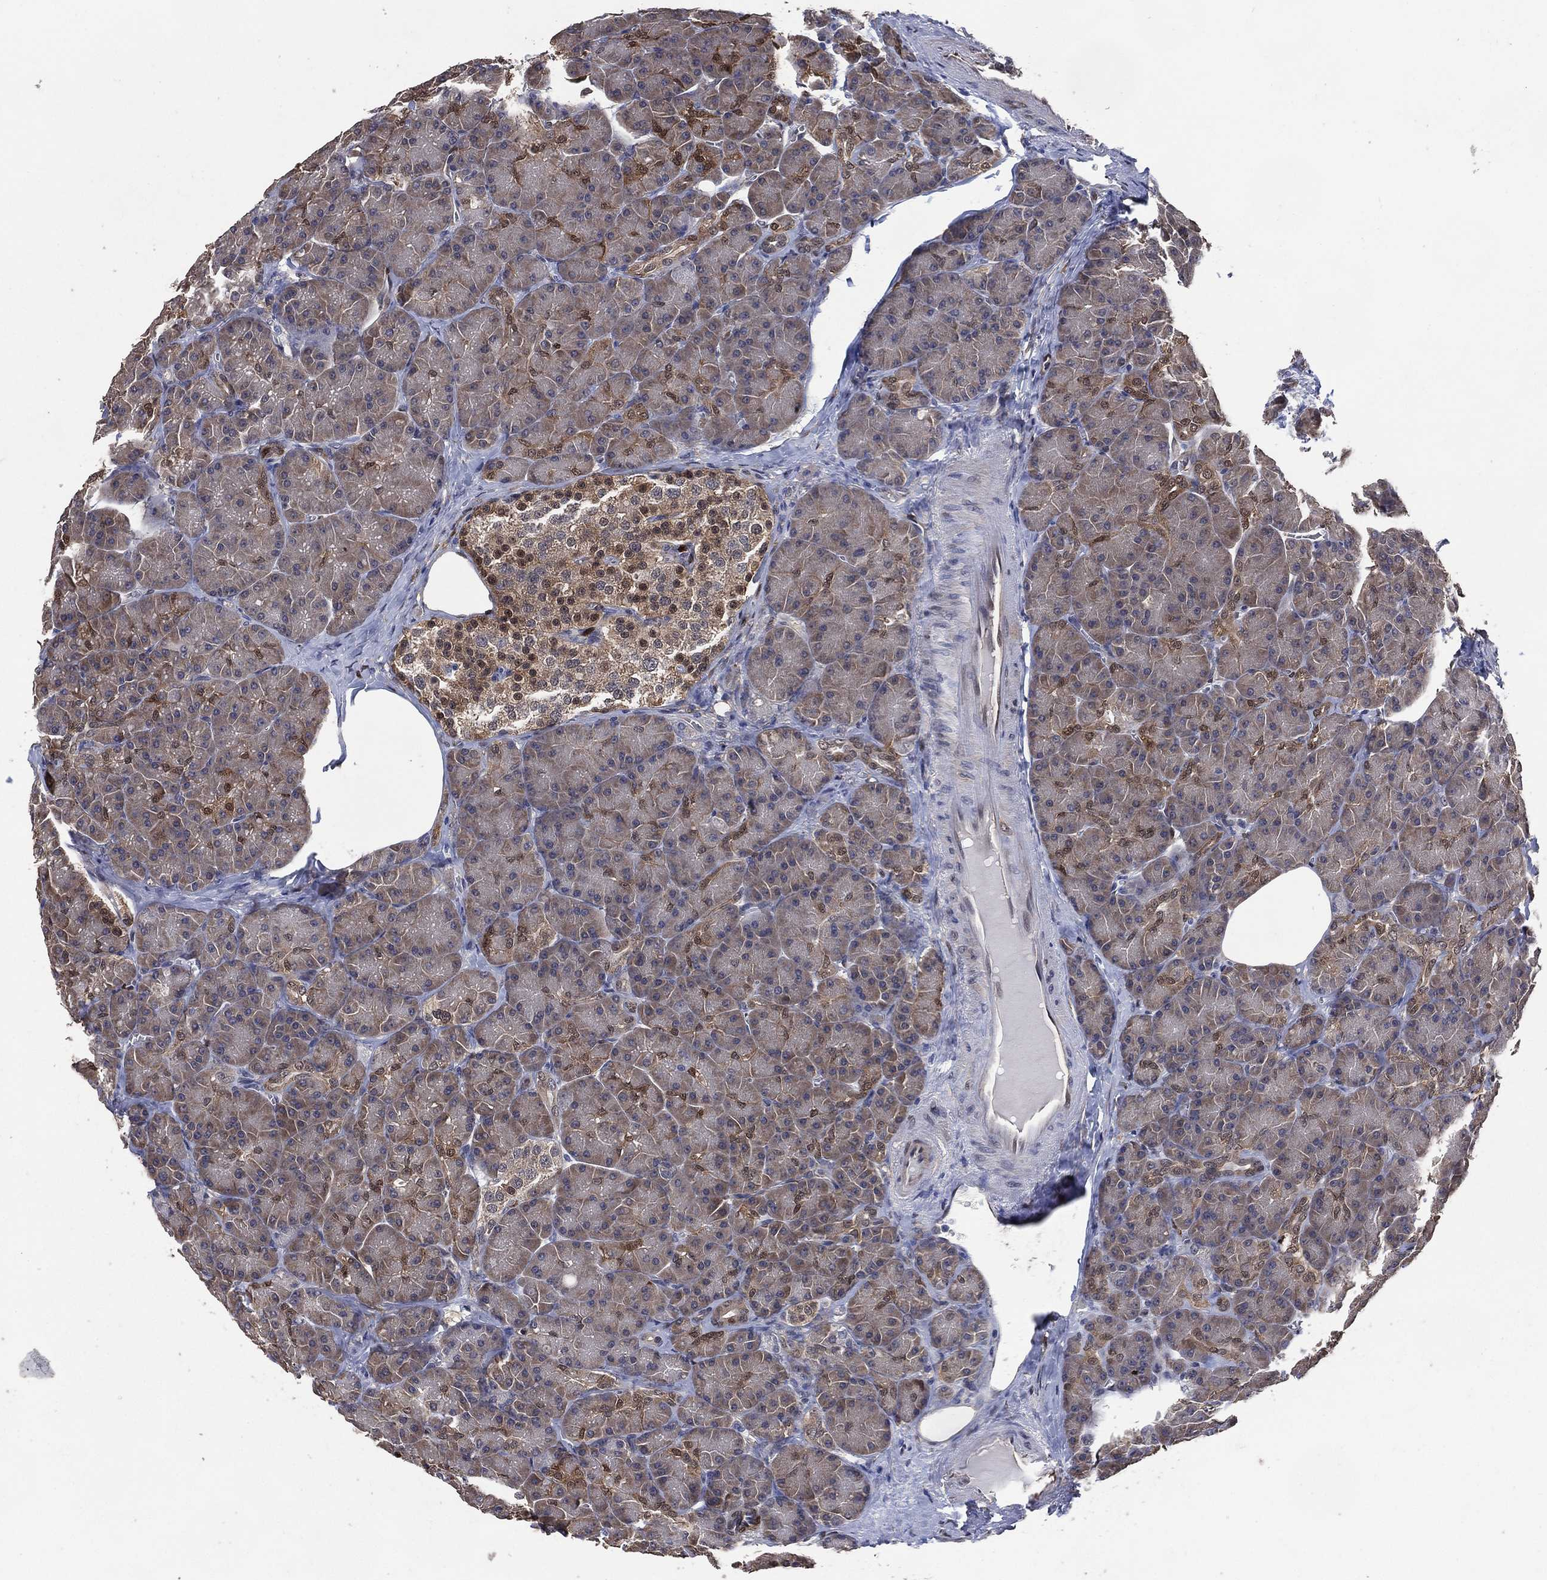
{"staining": {"intensity": "moderate", "quantity": "<25%", "location": "cytoplasmic/membranous"}, "tissue": "pancreas", "cell_type": "Exocrine glandular cells", "image_type": "normal", "snomed": [{"axis": "morphology", "description": "Normal tissue, NOS"}, {"axis": "topography", "description": "Pancreas"}], "caption": "Immunohistochemistry (IHC) of normal human pancreas demonstrates low levels of moderate cytoplasmic/membranous staining in approximately <25% of exocrine glandular cells. The protein is shown in brown color, while the nuclei are stained blue.", "gene": "AK1", "patient": {"sex": "male", "age": 57}}